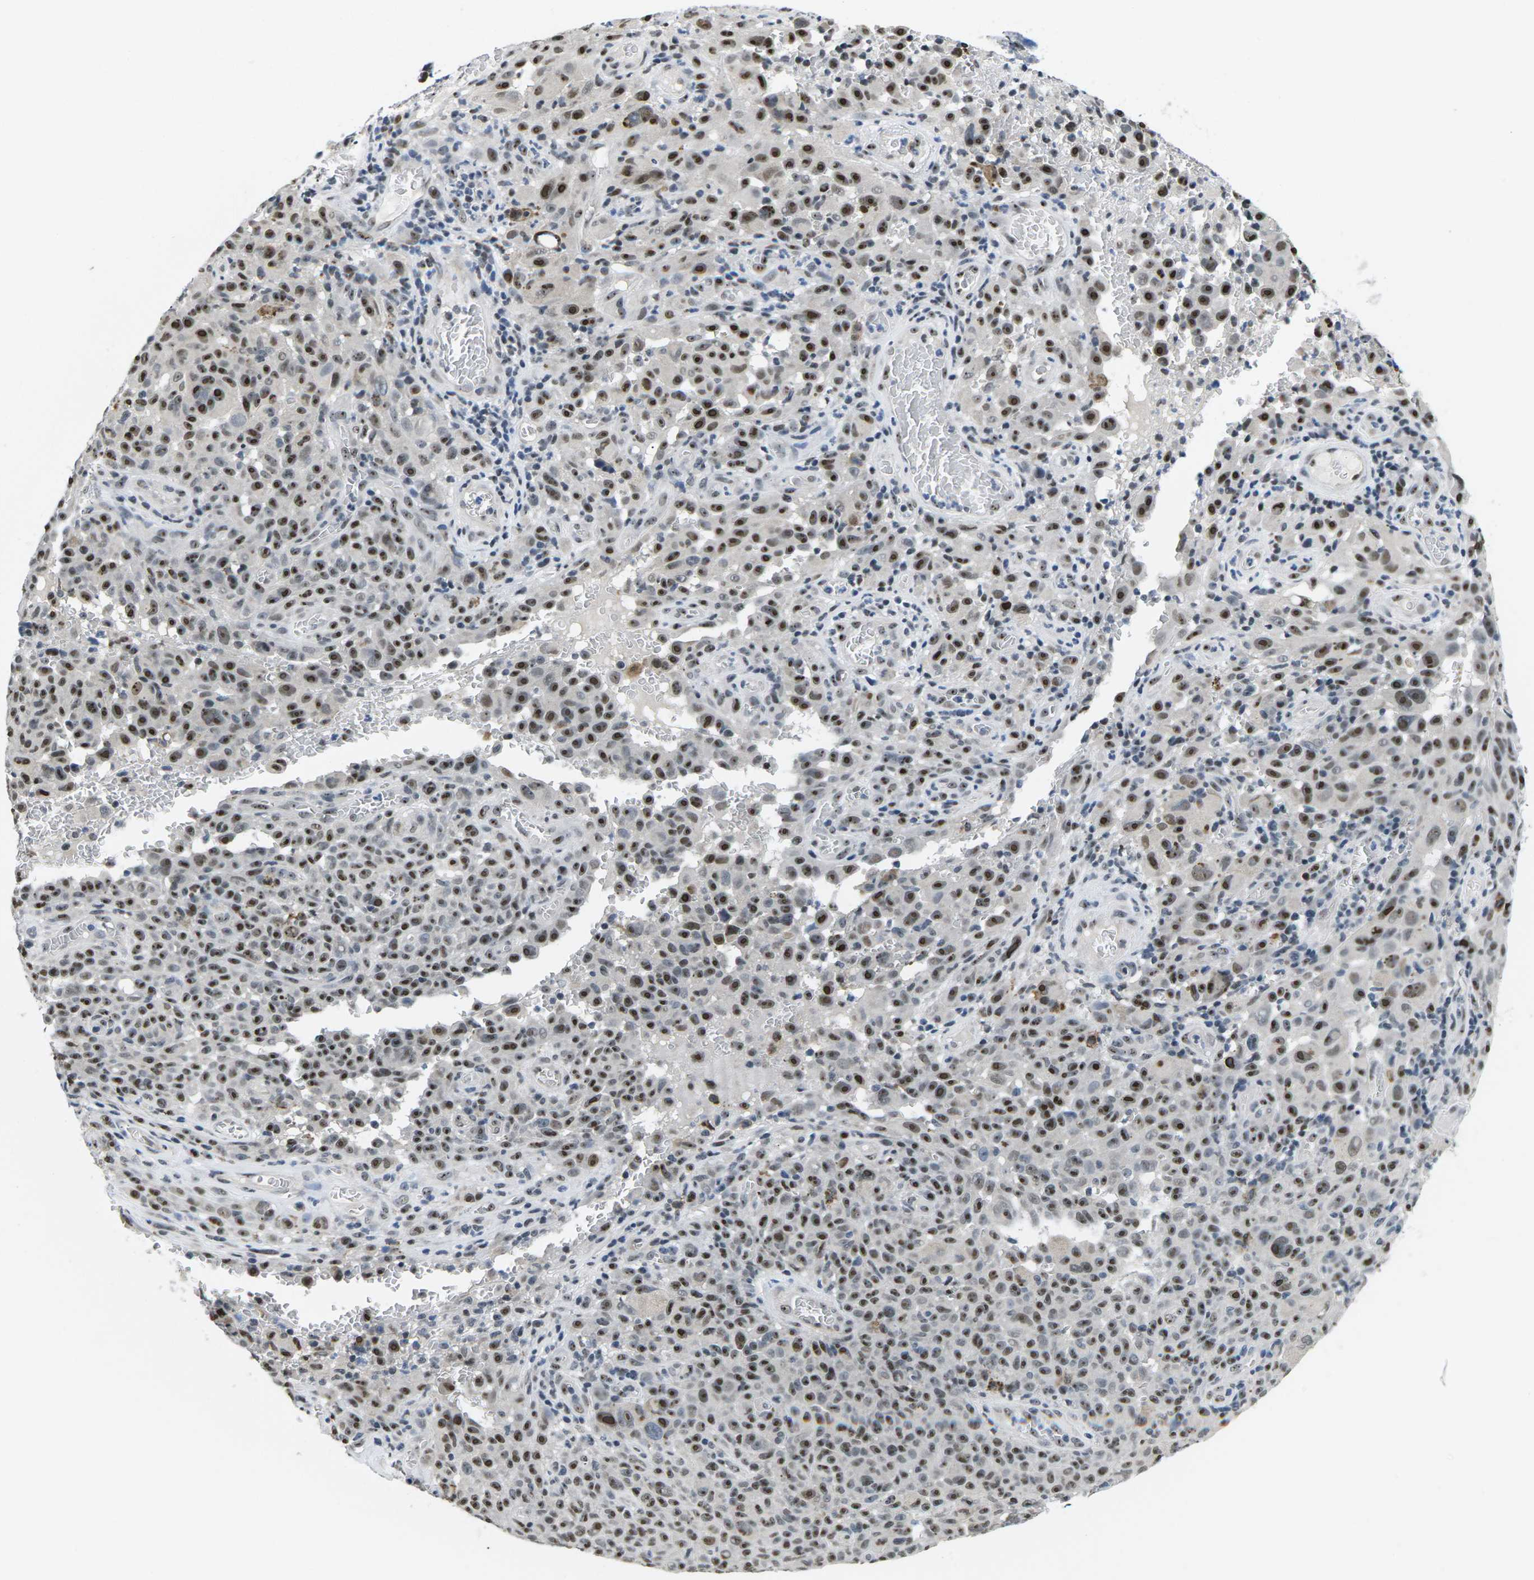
{"staining": {"intensity": "strong", "quantity": ">75%", "location": "nuclear"}, "tissue": "melanoma", "cell_type": "Tumor cells", "image_type": "cancer", "snomed": [{"axis": "morphology", "description": "Malignant melanoma, NOS"}, {"axis": "topography", "description": "Skin"}], "caption": "Malignant melanoma was stained to show a protein in brown. There is high levels of strong nuclear staining in approximately >75% of tumor cells. The staining was performed using DAB to visualize the protein expression in brown, while the nuclei were stained in blue with hematoxylin (Magnification: 20x).", "gene": "NSRP1", "patient": {"sex": "female", "age": 82}}